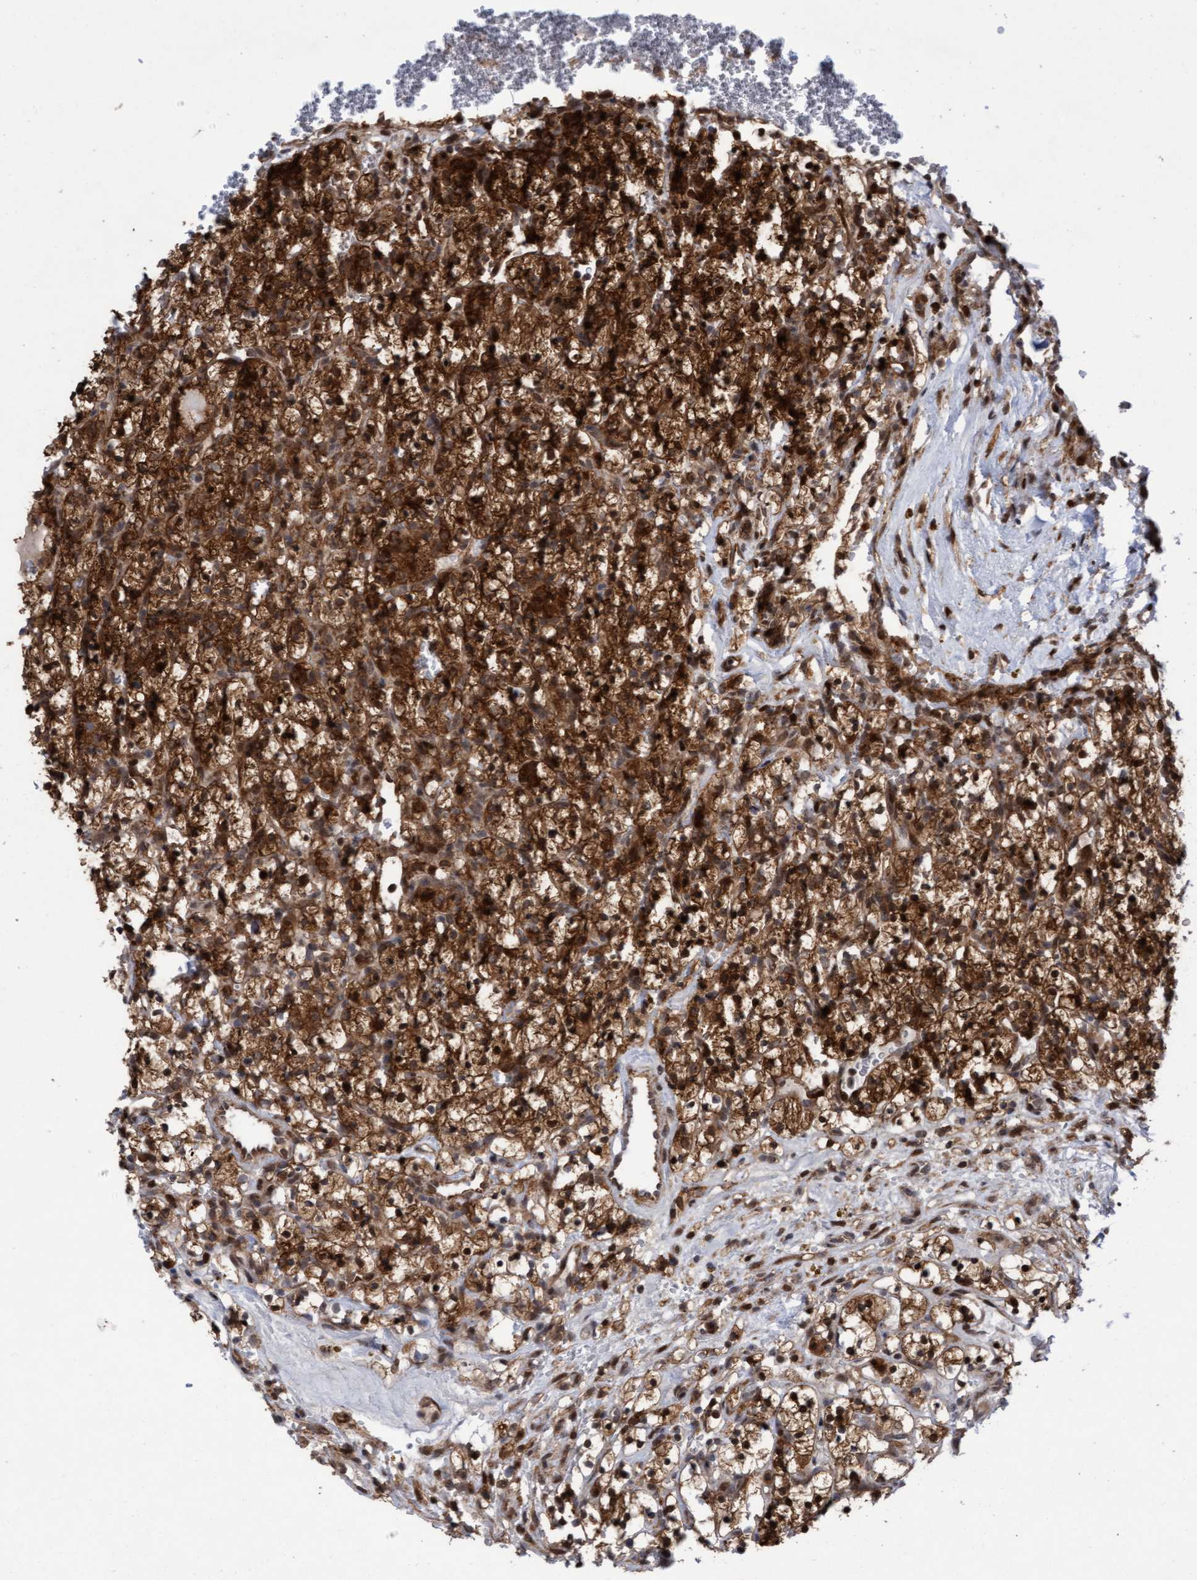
{"staining": {"intensity": "strong", "quantity": ">75%", "location": "cytoplasmic/membranous,nuclear"}, "tissue": "renal cancer", "cell_type": "Tumor cells", "image_type": "cancer", "snomed": [{"axis": "morphology", "description": "Adenocarcinoma, NOS"}, {"axis": "topography", "description": "Kidney"}], "caption": "Renal cancer (adenocarcinoma) stained with DAB immunohistochemistry exhibits high levels of strong cytoplasmic/membranous and nuclear staining in about >75% of tumor cells. The staining is performed using DAB brown chromogen to label protein expression. The nuclei are counter-stained blue using hematoxylin.", "gene": "ITFG1", "patient": {"sex": "female", "age": 57}}